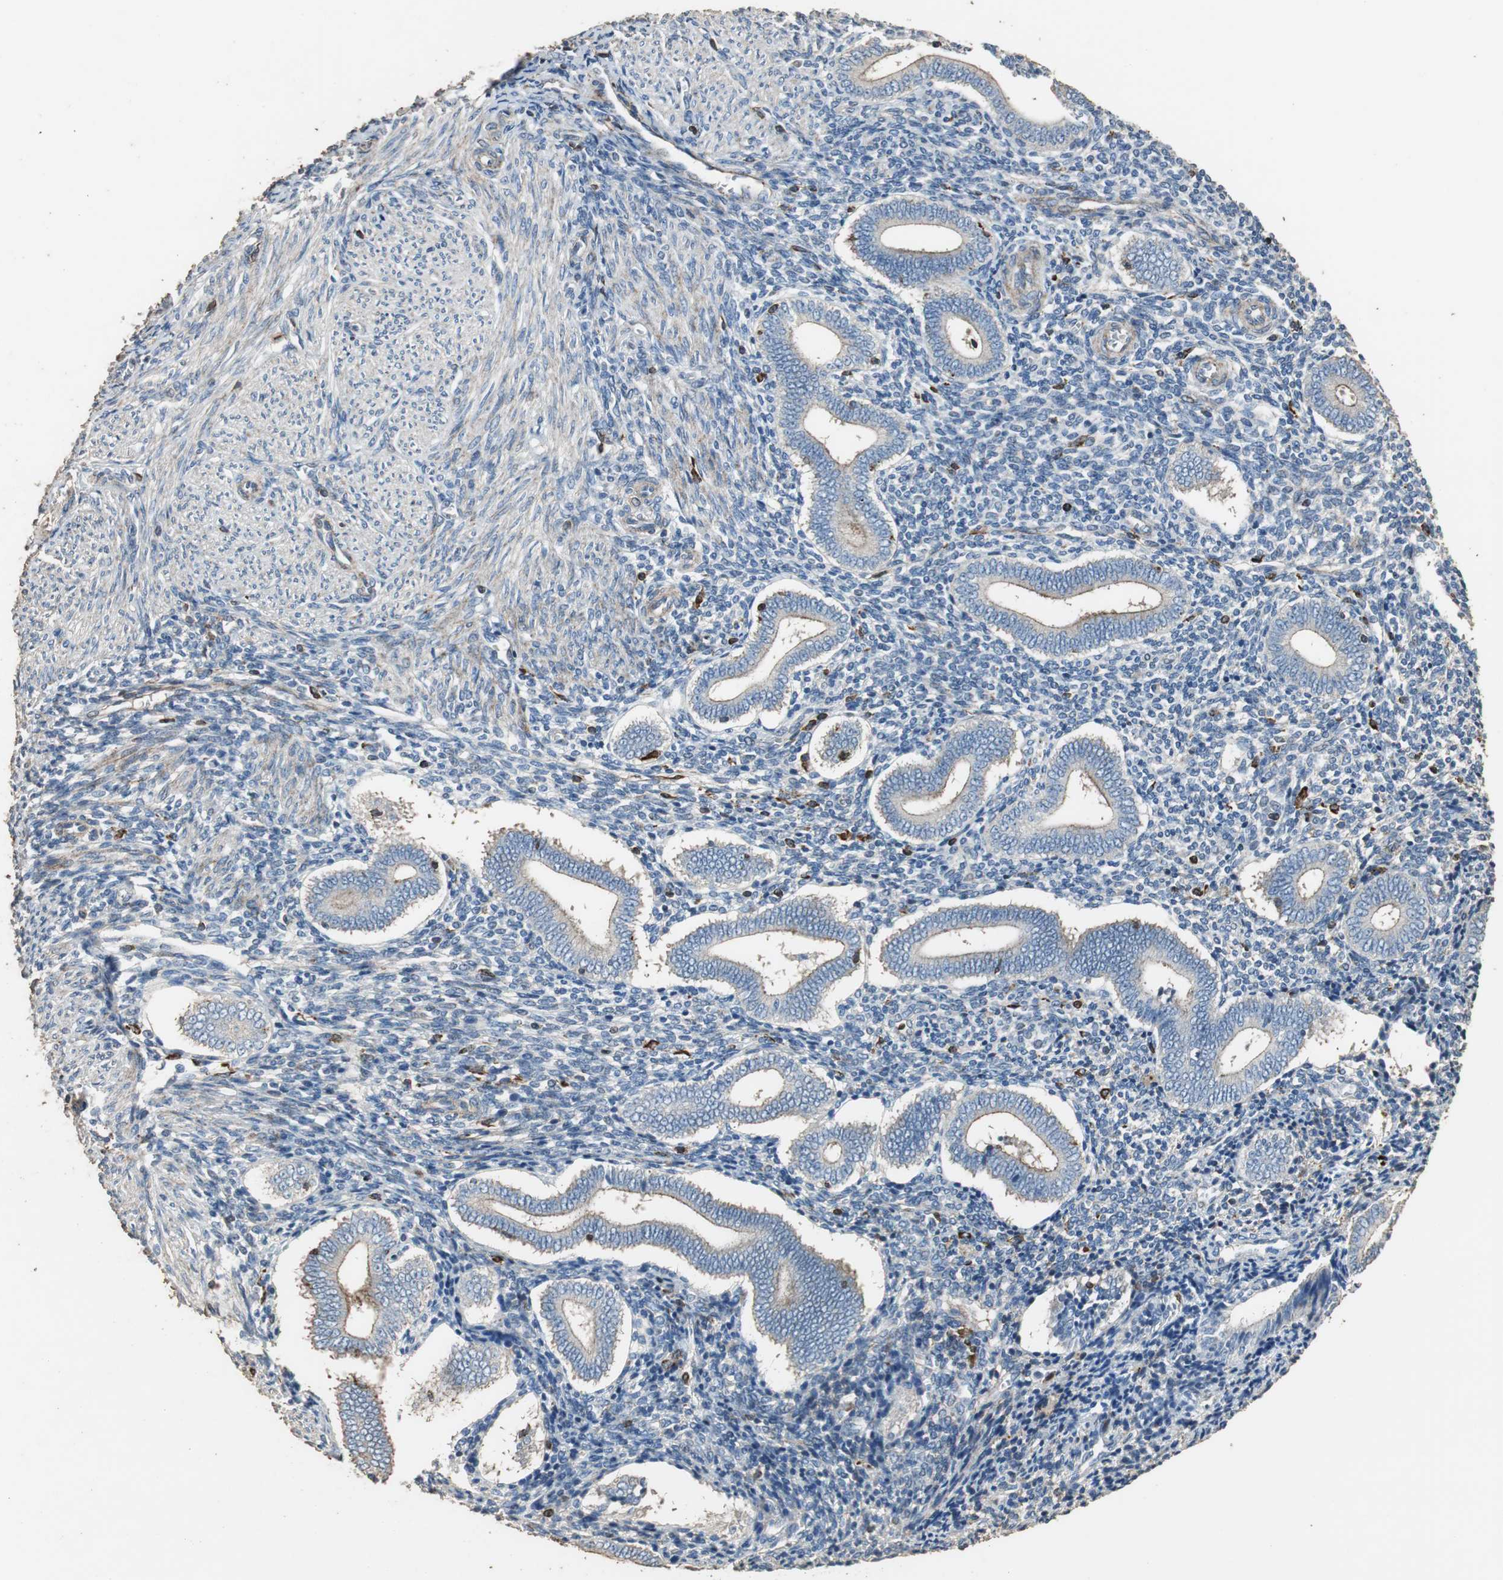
{"staining": {"intensity": "moderate", "quantity": ">75%", "location": "cytoplasmic/membranous"}, "tissue": "endometrium", "cell_type": "Cells in endometrial stroma", "image_type": "normal", "snomed": [{"axis": "morphology", "description": "Normal tissue, NOS"}, {"axis": "topography", "description": "Uterus"}, {"axis": "topography", "description": "Endometrium"}], "caption": "Endometrium was stained to show a protein in brown. There is medium levels of moderate cytoplasmic/membranous staining in about >75% of cells in endometrial stroma. (DAB (3,3'-diaminobenzidine) = brown stain, brightfield microscopy at high magnification).", "gene": "PRKRA", "patient": {"sex": "female", "age": 33}}